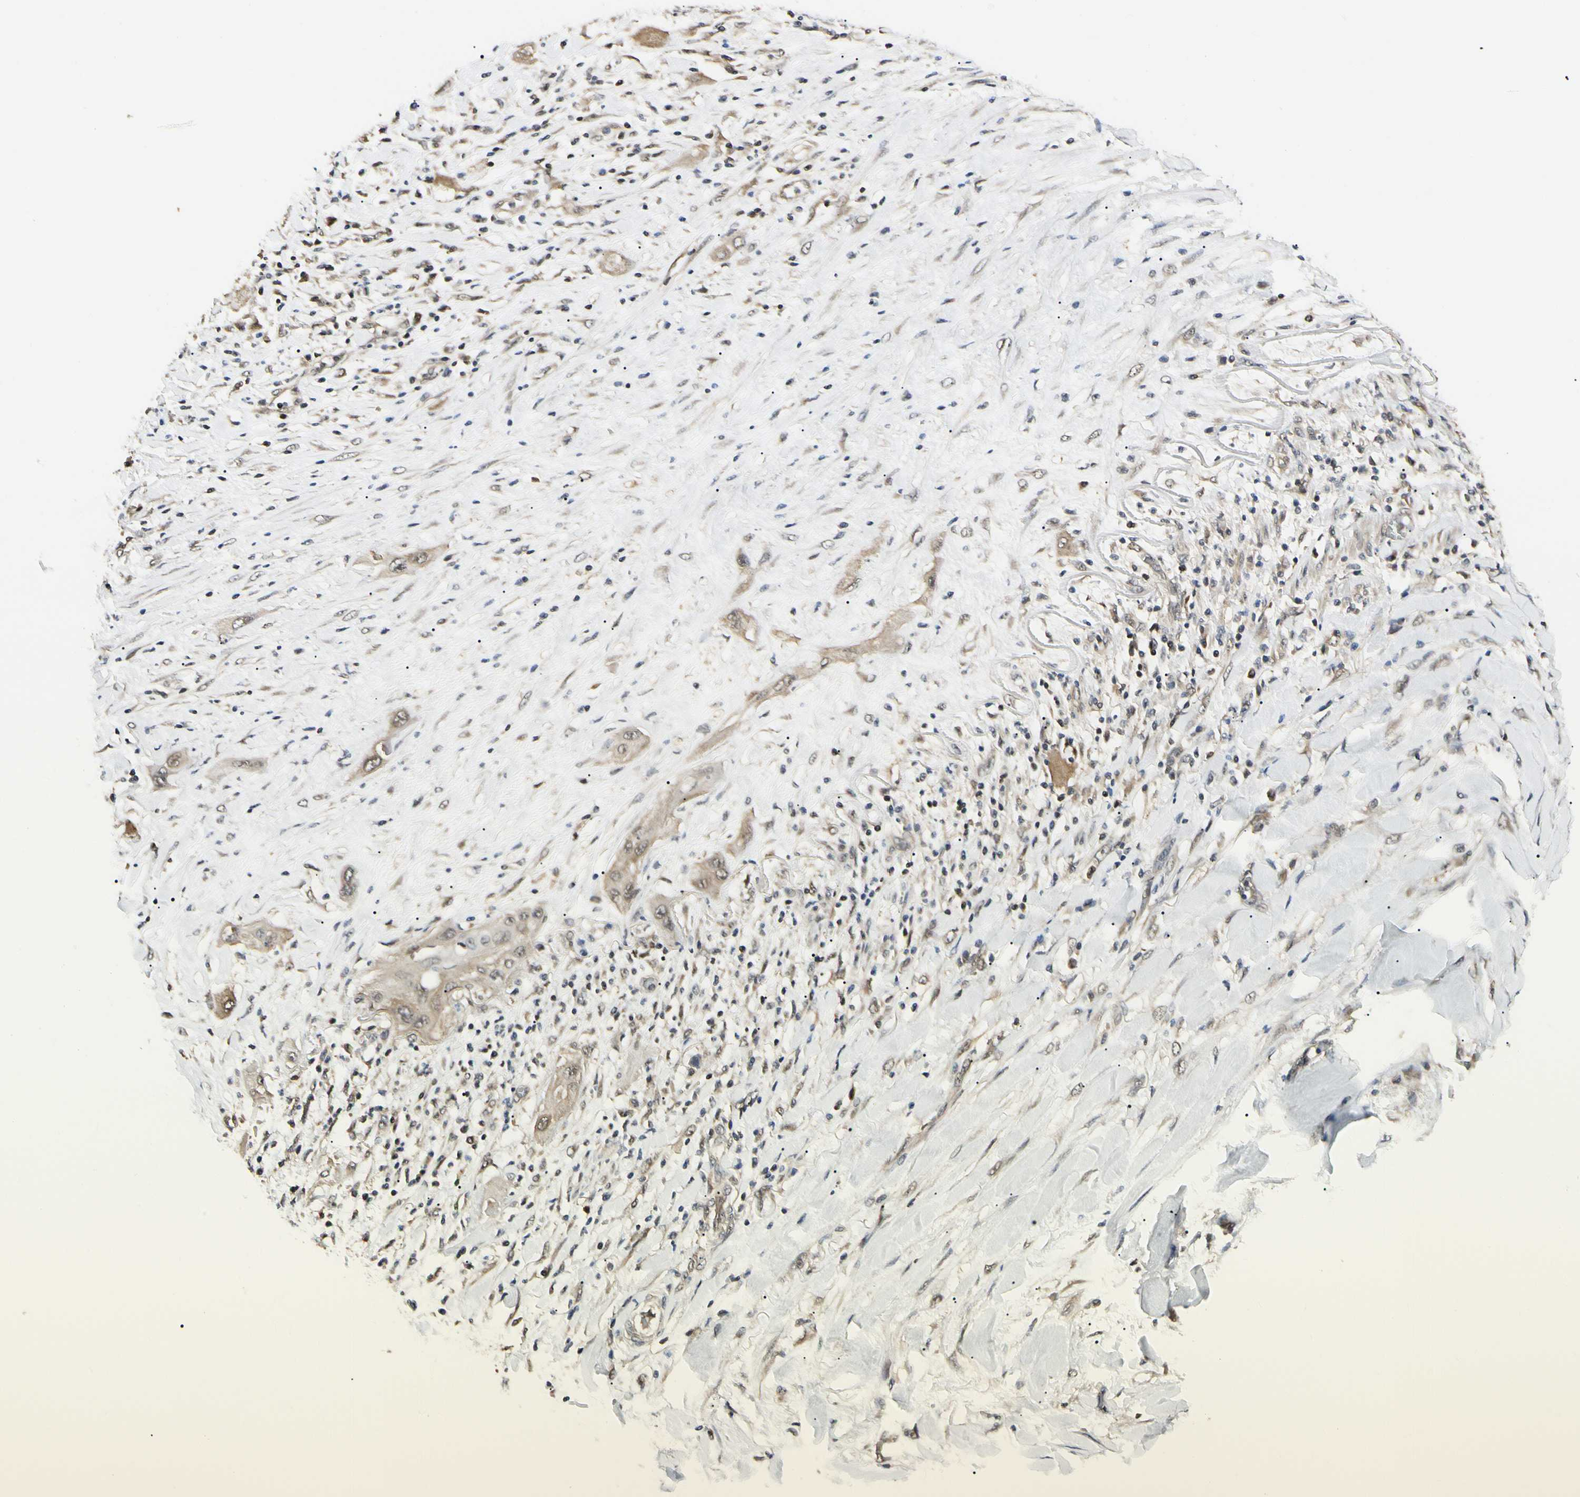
{"staining": {"intensity": "weak", "quantity": ">75%", "location": "cytoplasmic/membranous,nuclear"}, "tissue": "lung cancer", "cell_type": "Tumor cells", "image_type": "cancer", "snomed": [{"axis": "morphology", "description": "Squamous cell carcinoma, NOS"}, {"axis": "topography", "description": "Lung"}], "caption": "Human lung cancer (squamous cell carcinoma) stained with a brown dye demonstrates weak cytoplasmic/membranous and nuclear positive expression in about >75% of tumor cells.", "gene": "UBE2Z", "patient": {"sex": "female", "age": 47}}